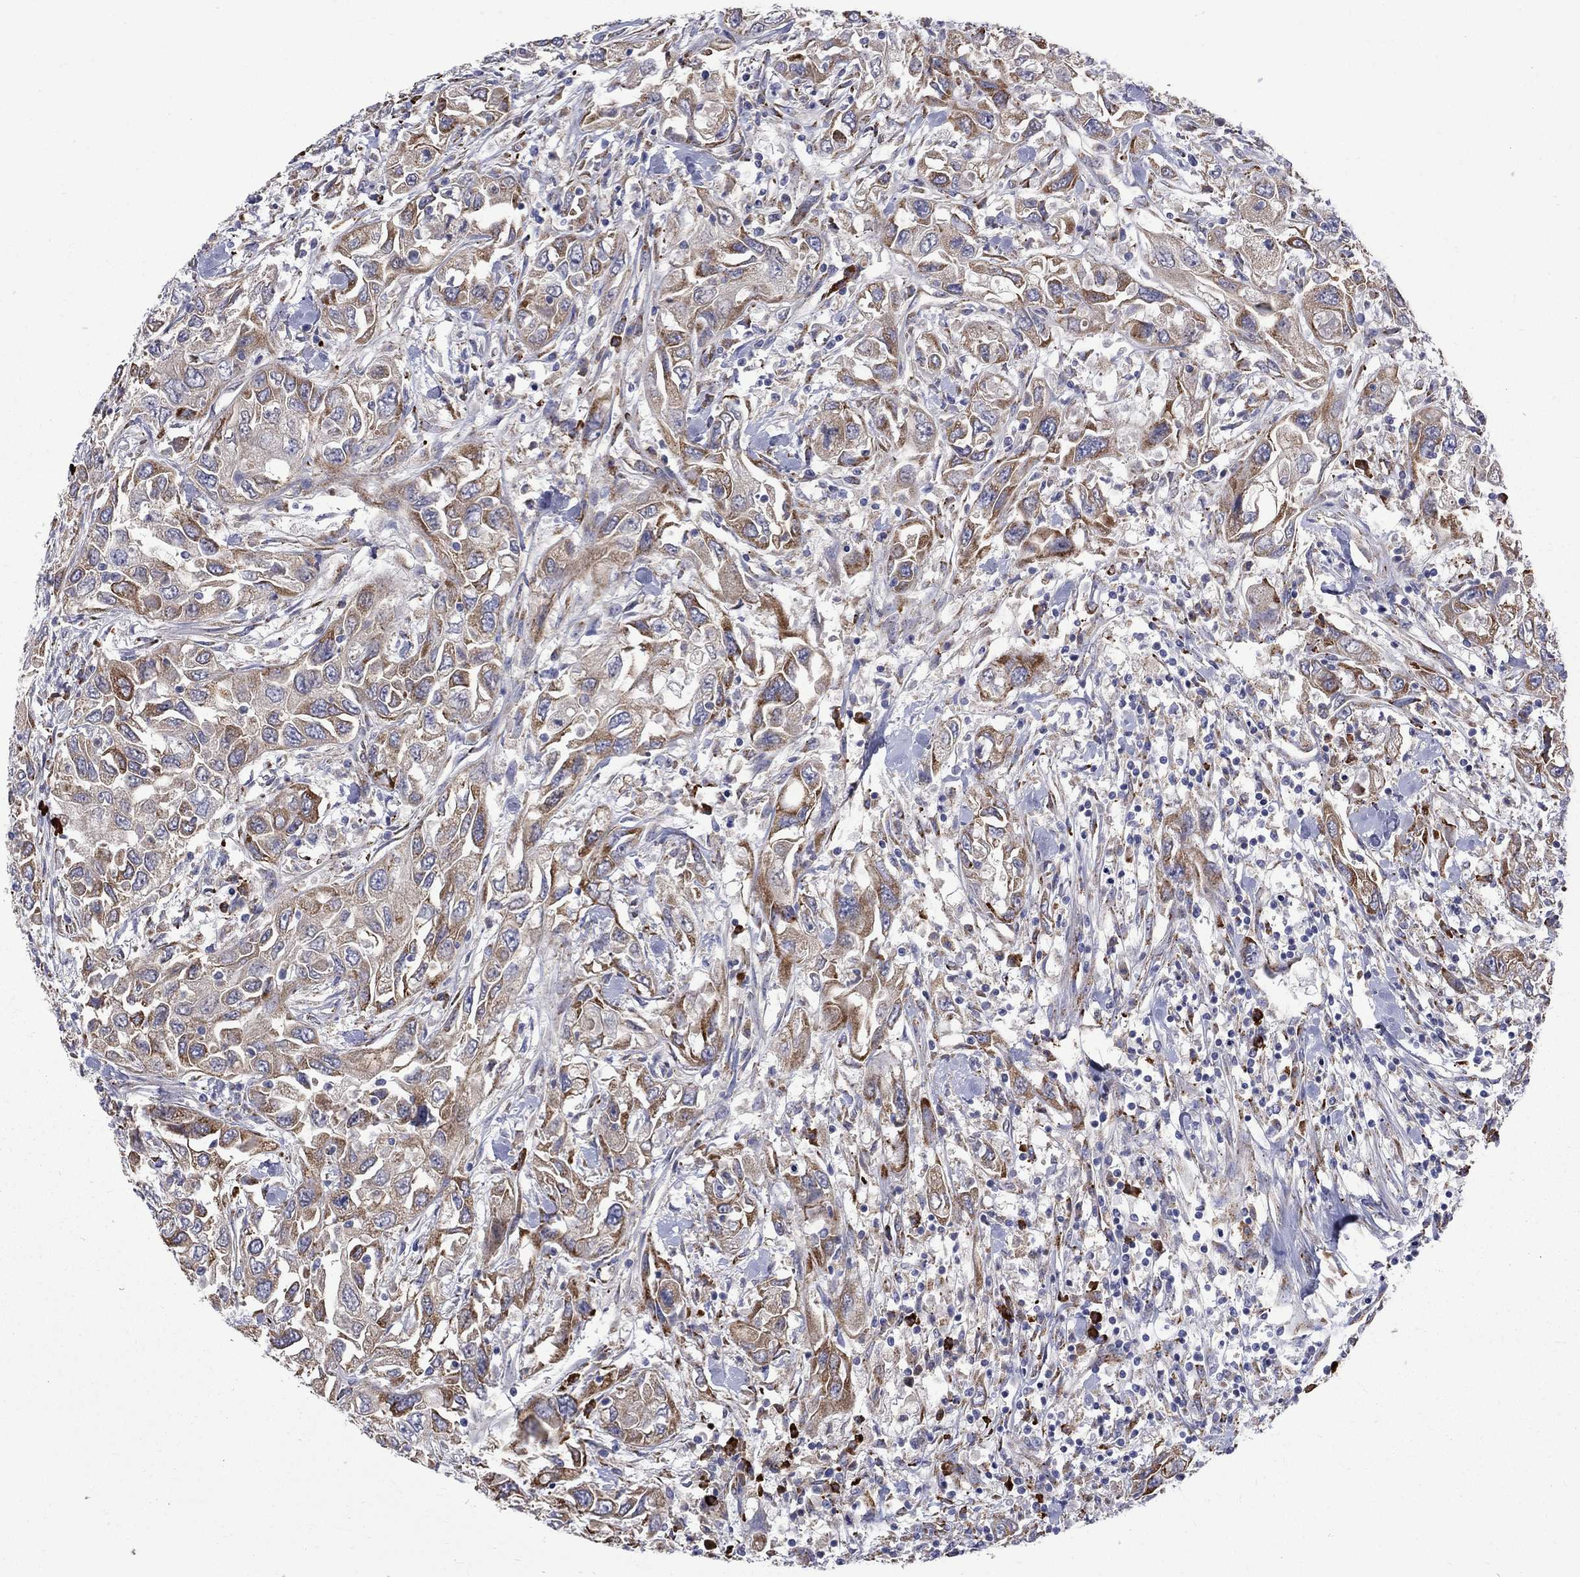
{"staining": {"intensity": "moderate", "quantity": "25%-75%", "location": "cytoplasmic/membranous"}, "tissue": "urothelial cancer", "cell_type": "Tumor cells", "image_type": "cancer", "snomed": [{"axis": "morphology", "description": "Urothelial carcinoma, High grade"}, {"axis": "topography", "description": "Urinary bladder"}], "caption": "An image of urothelial cancer stained for a protein exhibits moderate cytoplasmic/membranous brown staining in tumor cells. (brown staining indicates protein expression, while blue staining denotes nuclei).", "gene": "ASNS", "patient": {"sex": "male", "age": 76}}